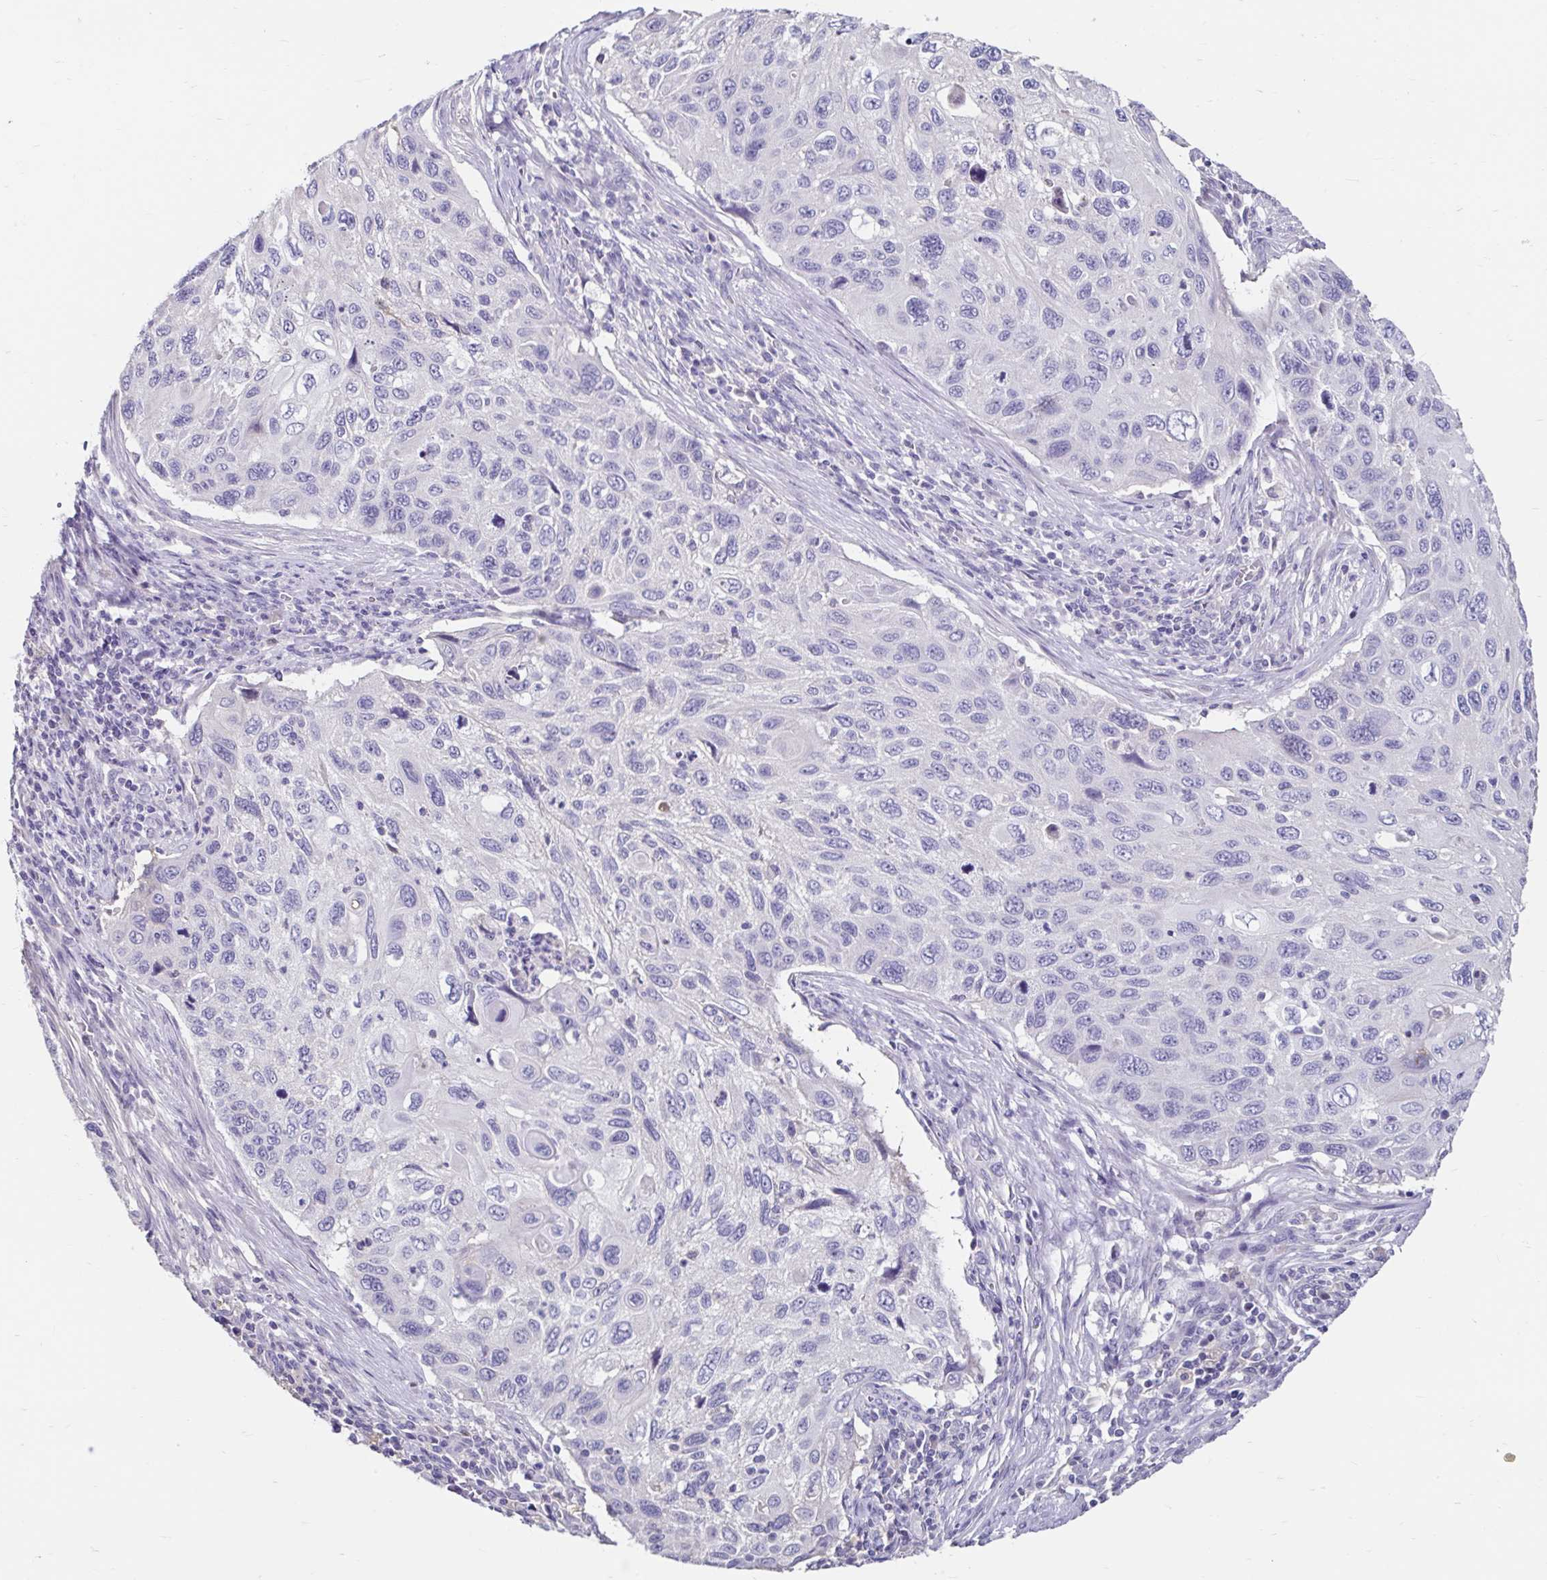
{"staining": {"intensity": "negative", "quantity": "none", "location": "none"}, "tissue": "cervical cancer", "cell_type": "Tumor cells", "image_type": "cancer", "snomed": [{"axis": "morphology", "description": "Squamous cell carcinoma, NOS"}, {"axis": "topography", "description": "Cervix"}], "caption": "This is an immunohistochemistry (IHC) photomicrograph of squamous cell carcinoma (cervical). There is no expression in tumor cells.", "gene": "SCG3", "patient": {"sex": "female", "age": 70}}